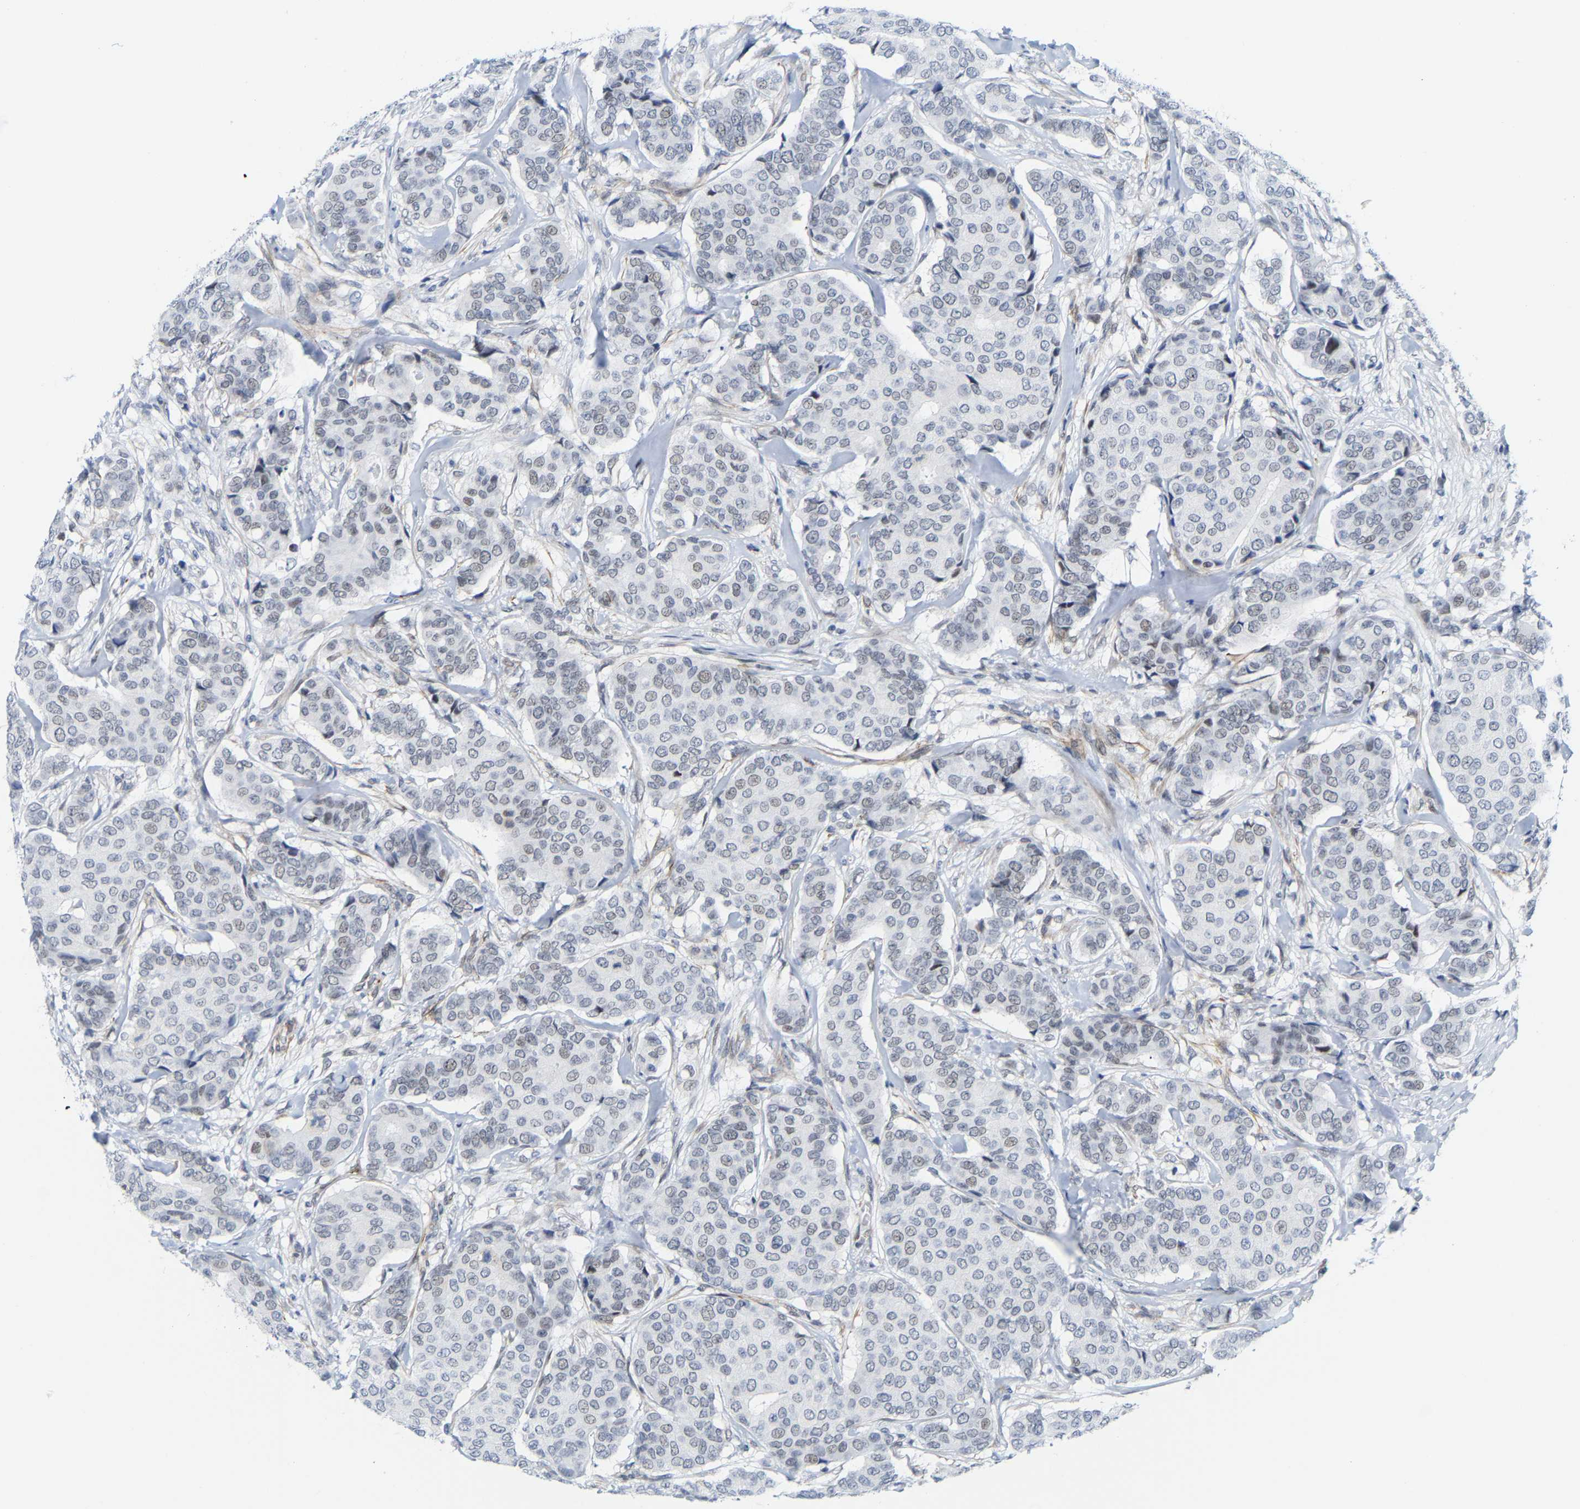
{"staining": {"intensity": "weak", "quantity": "25%-75%", "location": "nuclear"}, "tissue": "breast cancer", "cell_type": "Tumor cells", "image_type": "cancer", "snomed": [{"axis": "morphology", "description": "Duct carcinoma"}, {"axis": "topography", "description": "Breast"}], "caption": "A high-resolution image shows immunohistochemistry (IHC) staining of breast cancer (intraductal carcinoma), which exhibits weak nuclear staining in about 25%-75% of tumor cells.", "gene": "FAM180A", "patient": {"sex": "female", "age": 75}}